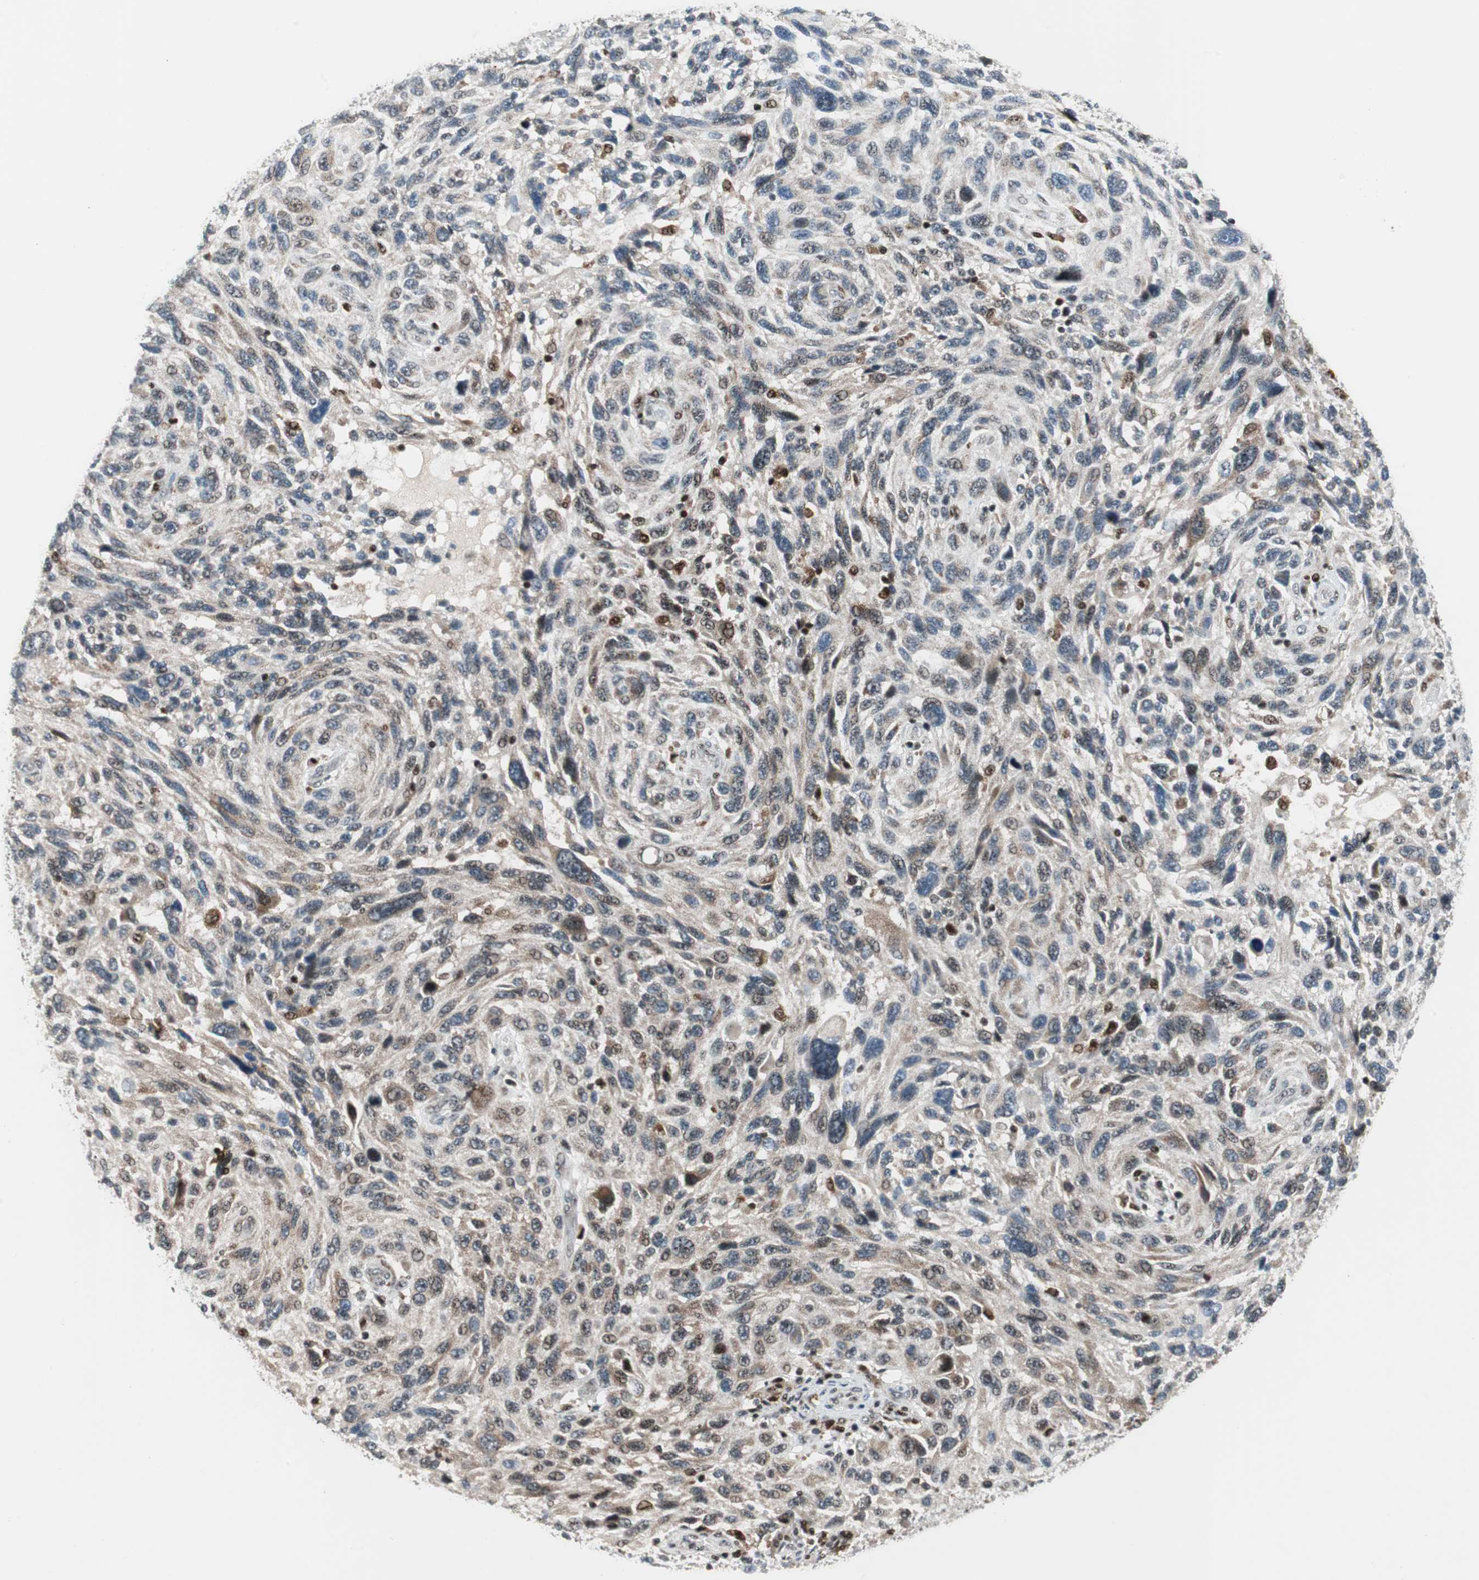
{"staining": {"intensity": "weak", "quantity": "25%-75%", "location": "nuclear"}, "tissue": "melanoma", "cell_type": "Tumor cells", "image_type": "cancer", "snomed": [{"axis": "morphology", "description": "Malignant melanoma, NOS"}, {"axis": "topography", "description": "Skin"}], "caption": "Immunohistochemical staining of malignant melanoma reveals low levels of weak nuclear protein positivity in approximately 25%-75% of tumor cells. The staining was performed using DAB (3,3'-diaminobenzidine), with brown indicating positive protein expression. Nuclei are stained blue with hematoxylin.", "gene": "RGS10", "patient": {"sex": "male", "age": 53}}